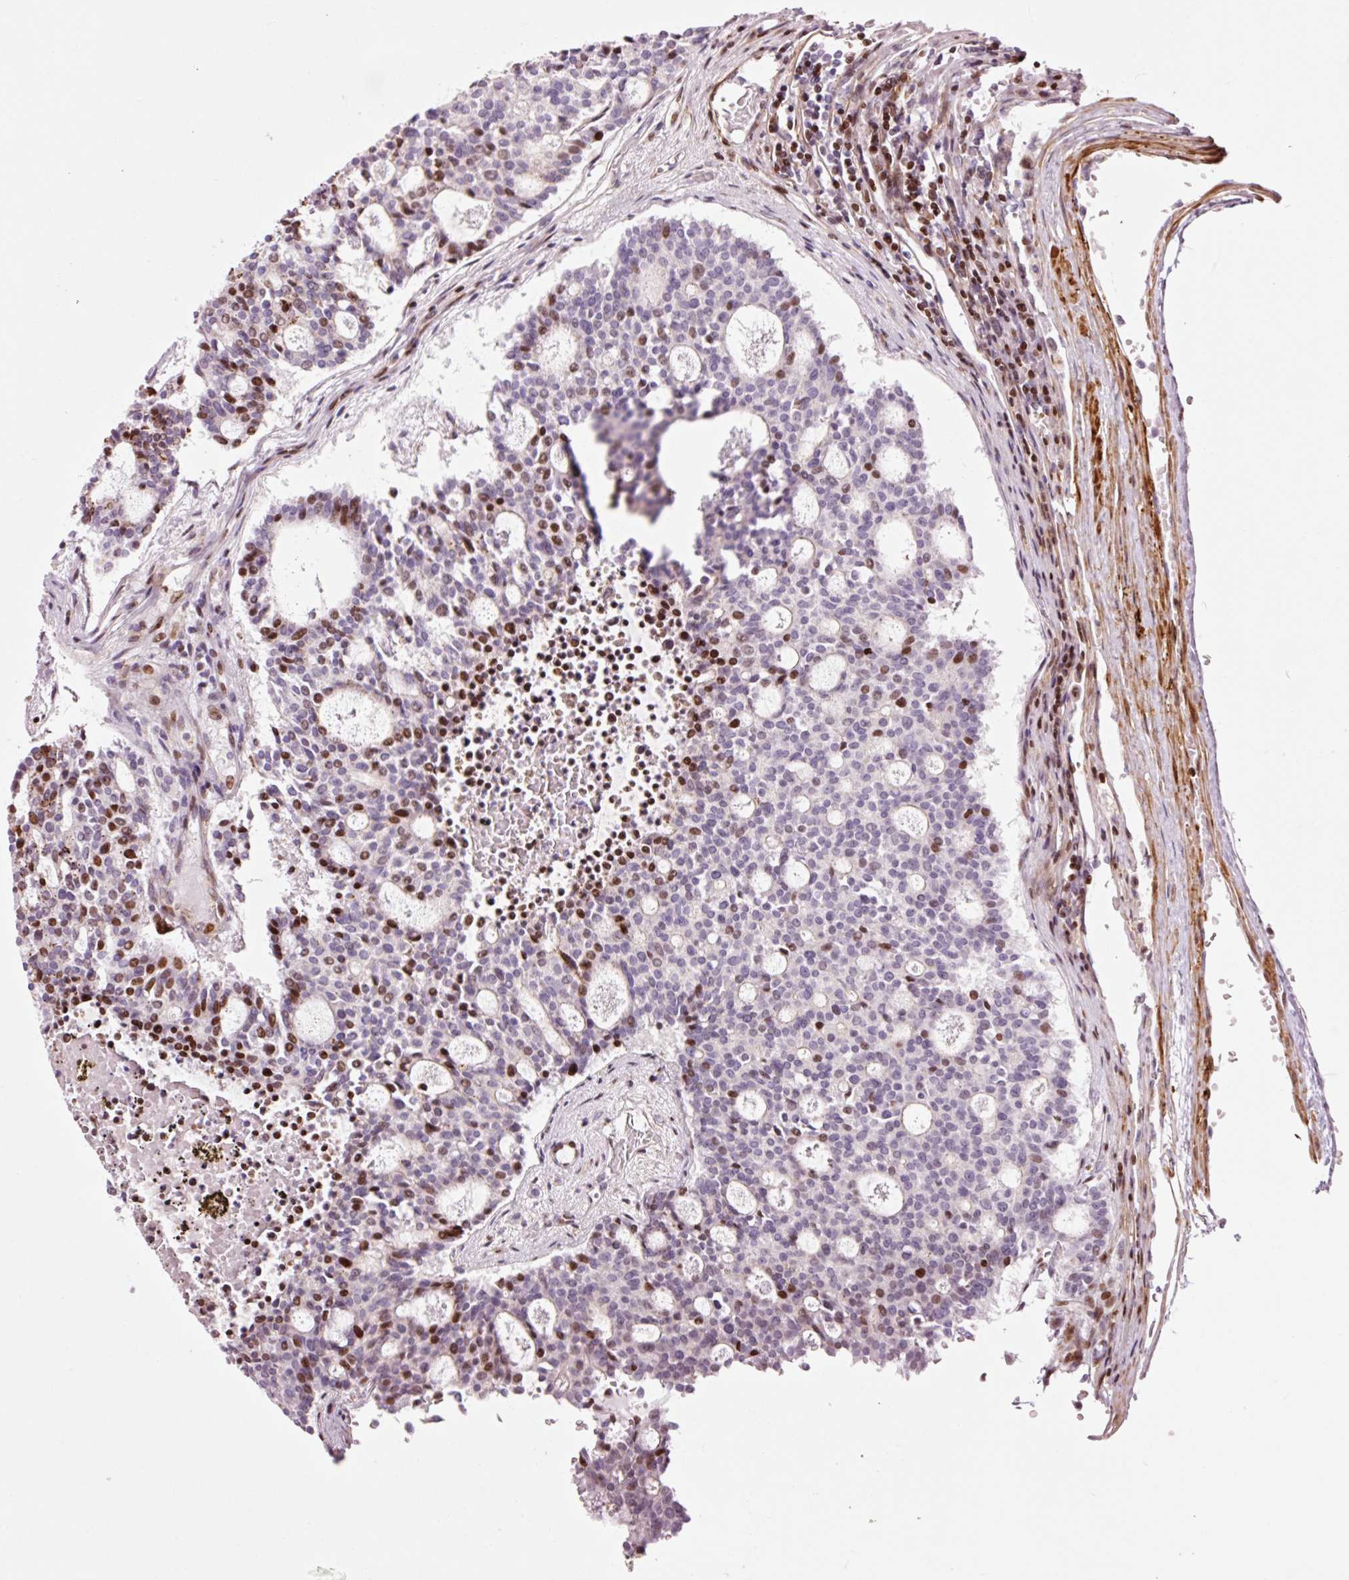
{"staining": {"intensity": "strong", "quantity": "25%-75%", "location": "cytoplasmic/membranous,nuclear"}, "tissue": "carcinoid", "cell_type": "Tumor cells", "image_type": "cancer", "snomed": [{"axis": "morphology", "description": "Carcinoid, malignant, NOS"}, {"axis": "topography", "description": "Pancreas"}], "caption": "Malignant carcinoid was stained to show a protein in brown. There is high levels of strong cytoplasmic/membranous and nuclear positivity in approximately 25%-75% of tumor cells.", "gene": "ANKRD20A1", "patient": {"sex": "female", "age": 54}}